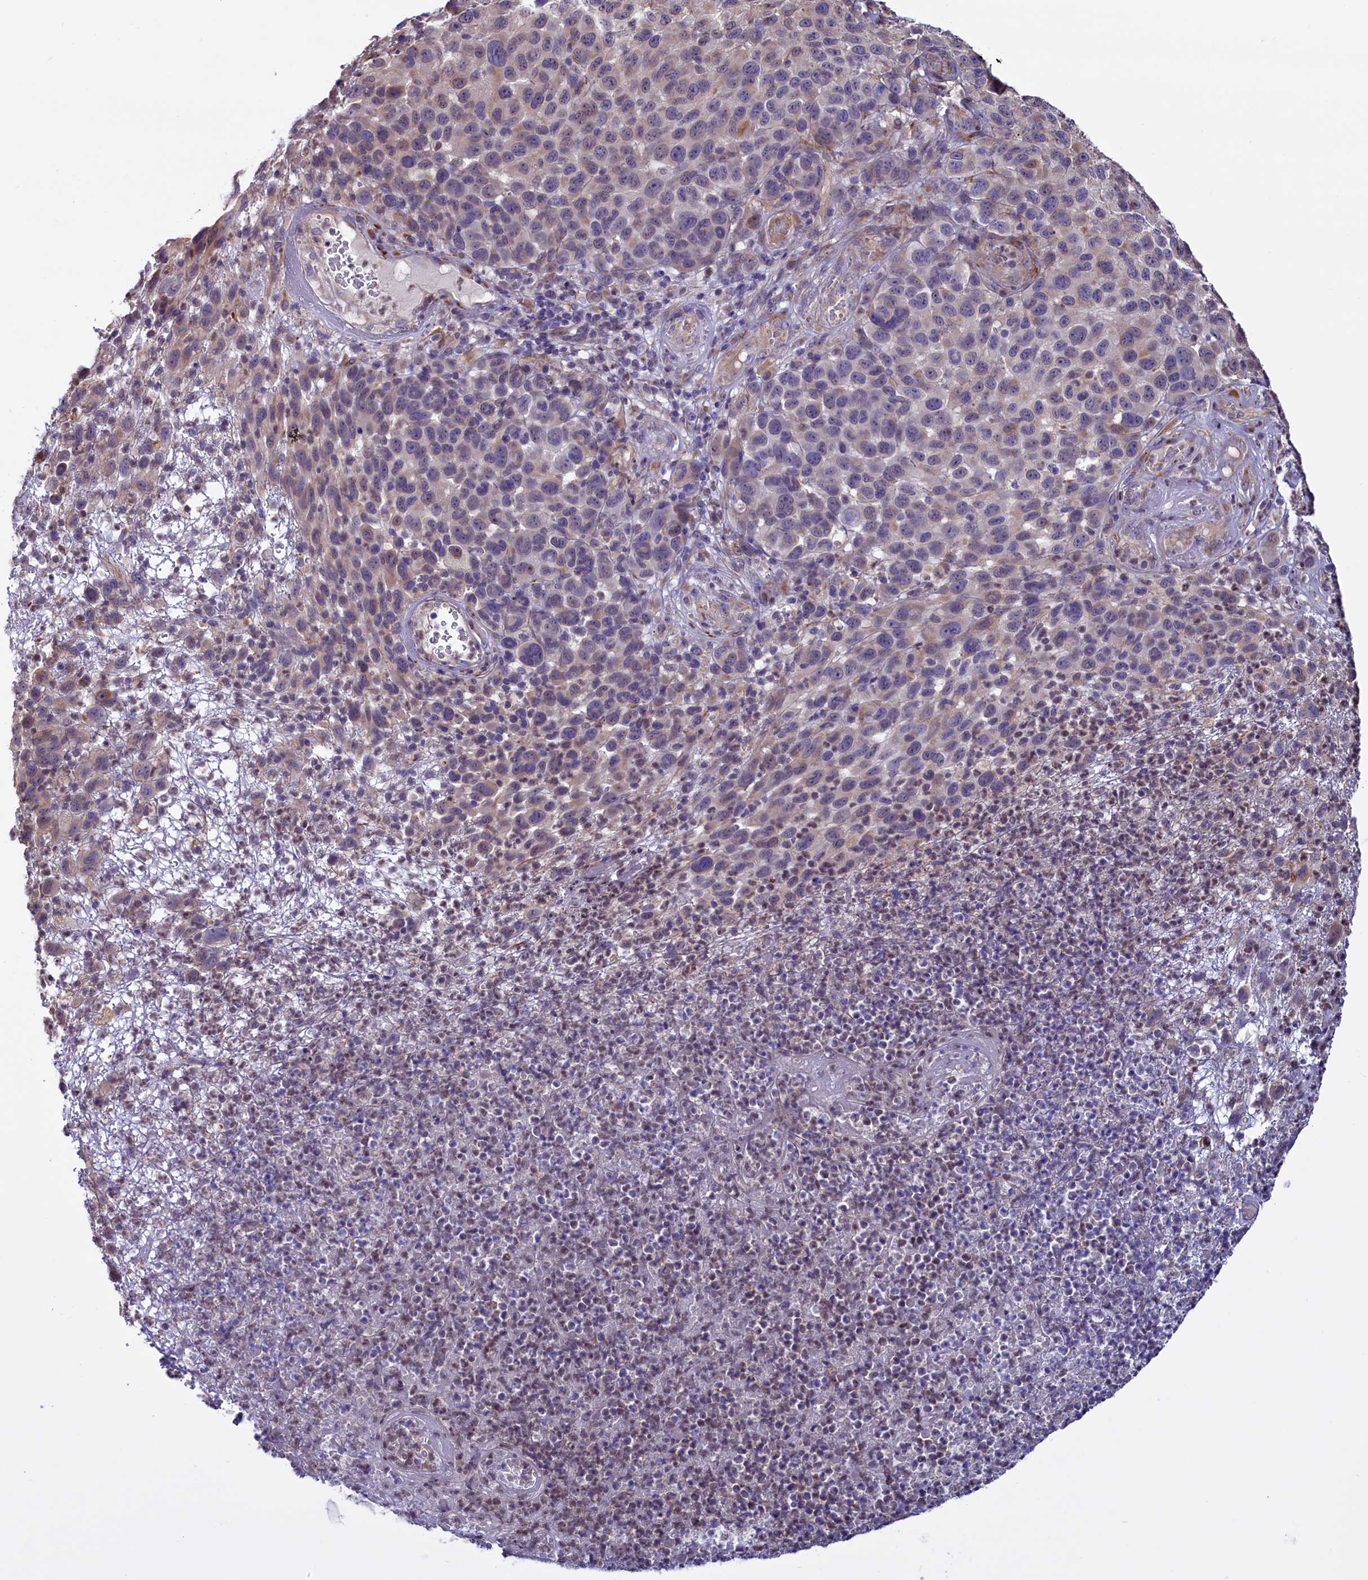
{"staining": {"intensity": "weak", "quantity": "25%-75%", "location": "cytoplasmic/membranous"}, "tissue": "melanoma", "cell_type": "Tumor cells", "image_type": "cancer", "snomed": [{"axis": "morphology", "description": "Malignant melanoma, NOS"}, {"axis": "topography", "description": "Skin"}], "caption": "Brown immunohistochemical staining in human malignant melanoma shows weak cytoplasmic/membranous expression in about 25%-75% of tumor cells. The protein is shown in brown color, while the nuclei are stained blue.", "gene": "PDILT", "patient": {"sex": "male", "age": 49}}